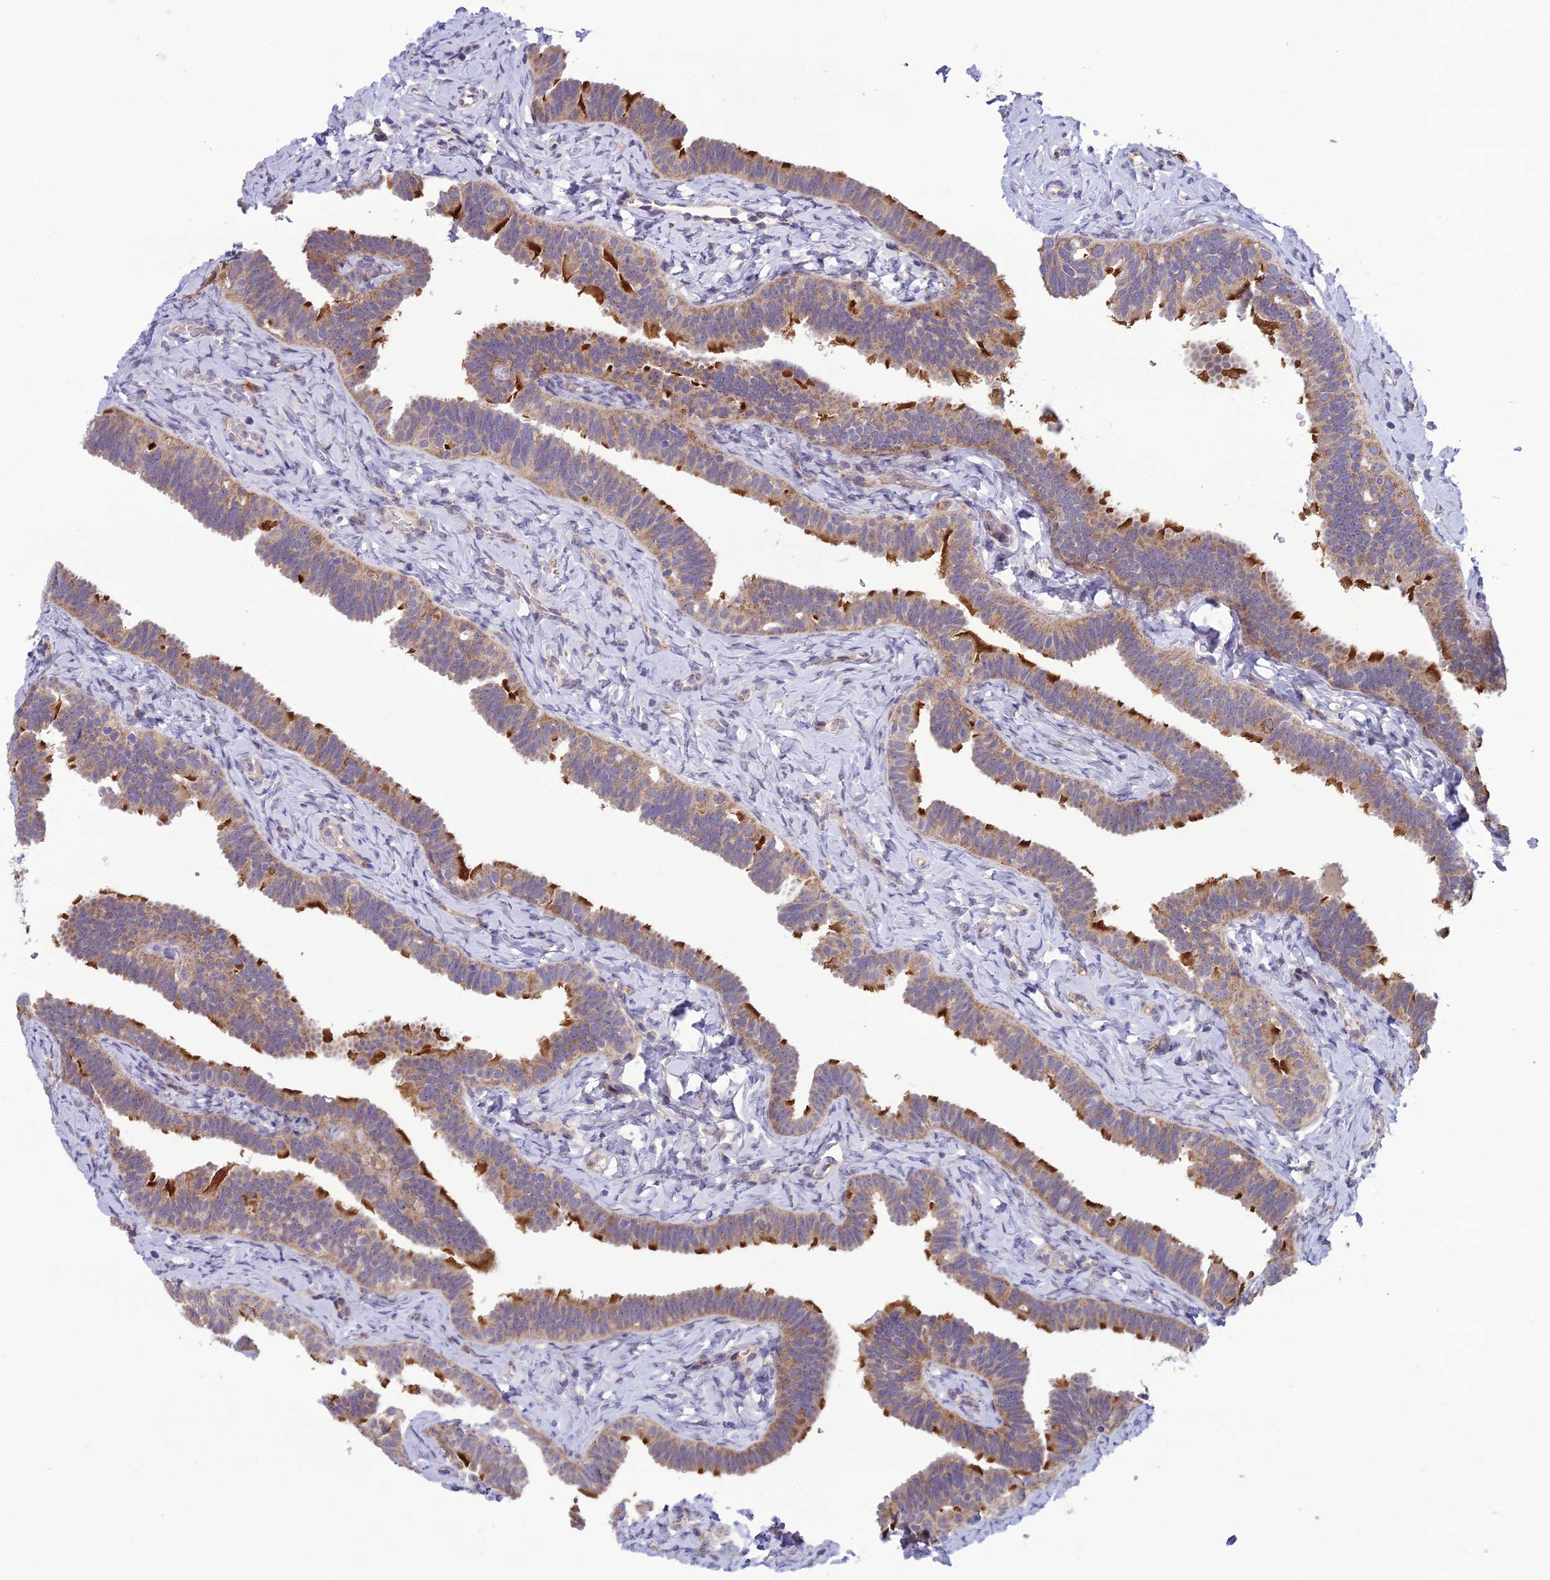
{"staining": {"intensity": "strong", "quantity": "25%-75%", "location": "cytoplasmic/membranous"}, "tissue": "fallopian tube", "cell_type": "Glandular cells", "image_type": "normal", "snomed": [{"axis": "morphology", "description": "Normal tissue, NOS"}, {"axis": "topography", "description": "Fallopian tube"}], "caption": "A high amount of strong cytoplasmic/membranous positivity is identified in approximately 25%-75% of glandular cells in benign fallopian tube.", "gene": "NODAL", "patient": {"sex": "female", "age": 65}}